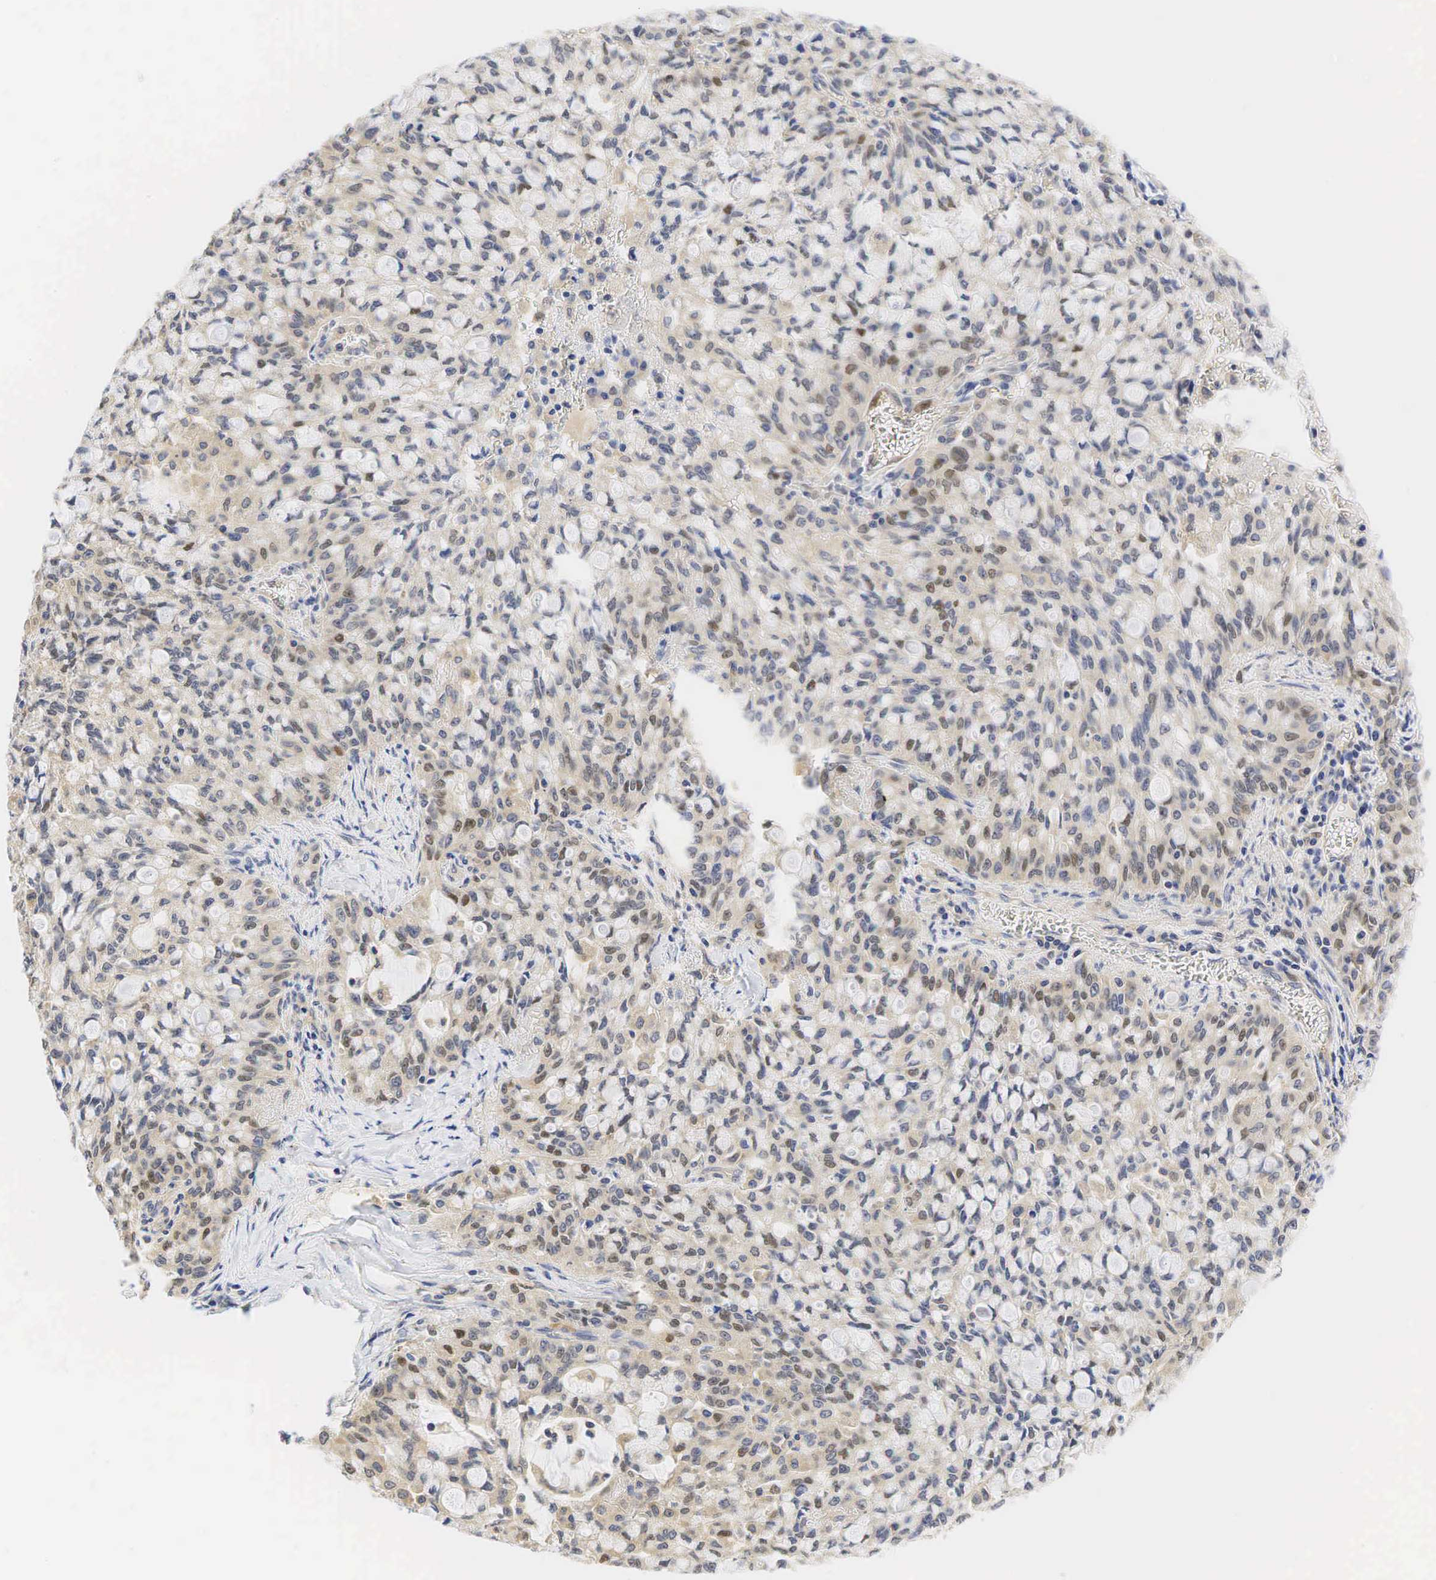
{"staining": {"intensity": "moderate", "quantity": "<25%", "location": "nuclear"}, "tissue": "lung cancer", "cell_type": "Tumor cells", "image_type": "cancer", "snomed": [{"axis": "morphology", "description": "Adenocarcinoma, NOS"}, {"axis": "topography", "description": "Lung"}], "caption": "Protein positivity by IHC reveals moderate nuclear positivity in about <25% of tumor cells in lung cancer (adenocarcinoma). The protein is stained brown, and the nuclei are stained in blue (DAB (3,3'-diaminobenzidine) IHC with brightfield microscopy, high magnification).", "gene": "CCND1", "patient": {"sex": "female", "age": 44}}